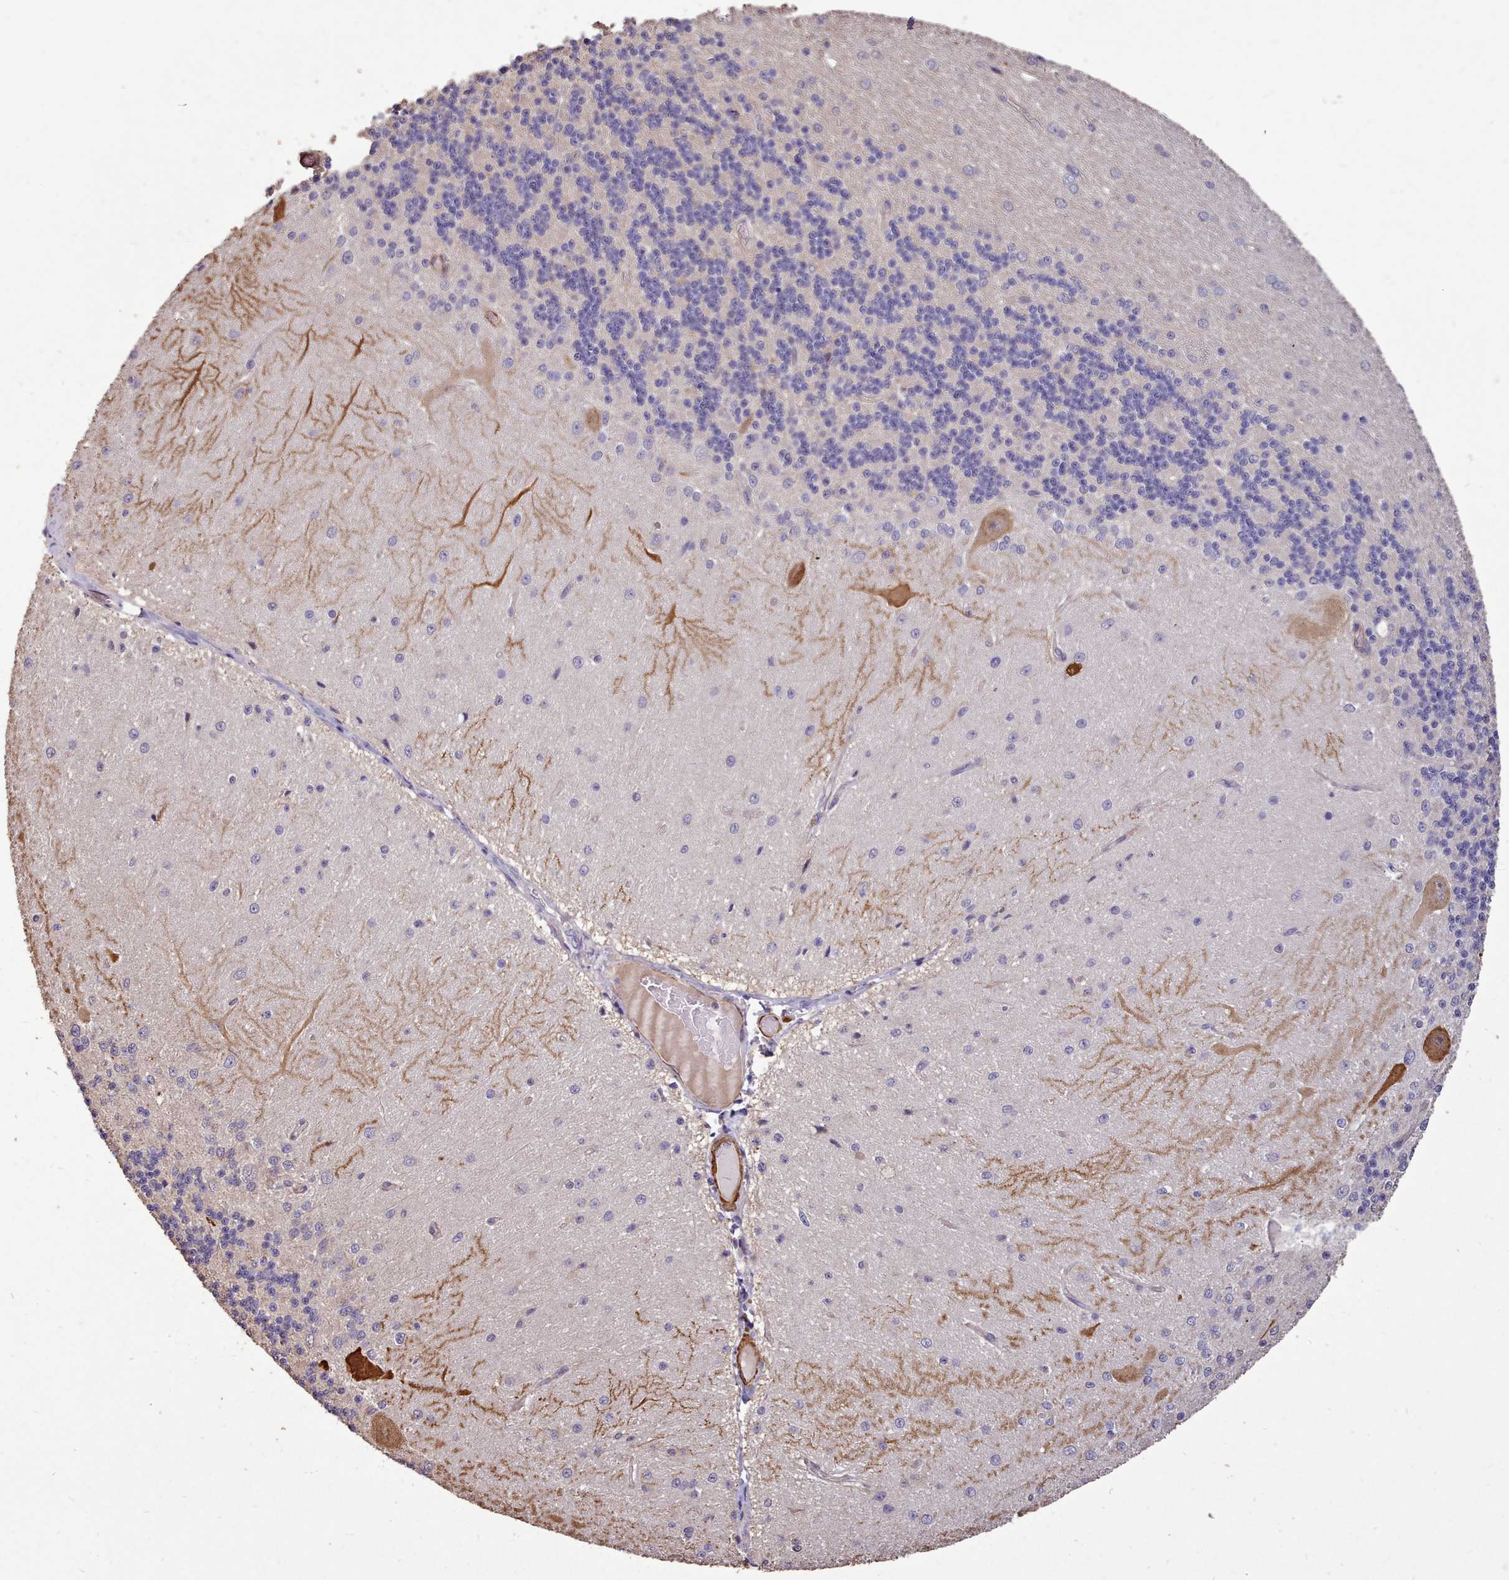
{"staining": {"intensity": "negative", "quantity": "none", "location": "none"}, "tissue": "cerebellum", "cell_type": "Cells in granular layer", "image_type": "normal", "snomed": [{"axis": "morphology", "description": "Normal tissue, NOS"}, {"axis": "topography", "description": "Cerebellum"}], "caption": "Protein analysis of normal cerebellum shows no significant staining in cells in granular layer.", "gene": "NLRC4", "patient": {"sex": "female", "age": 29}}